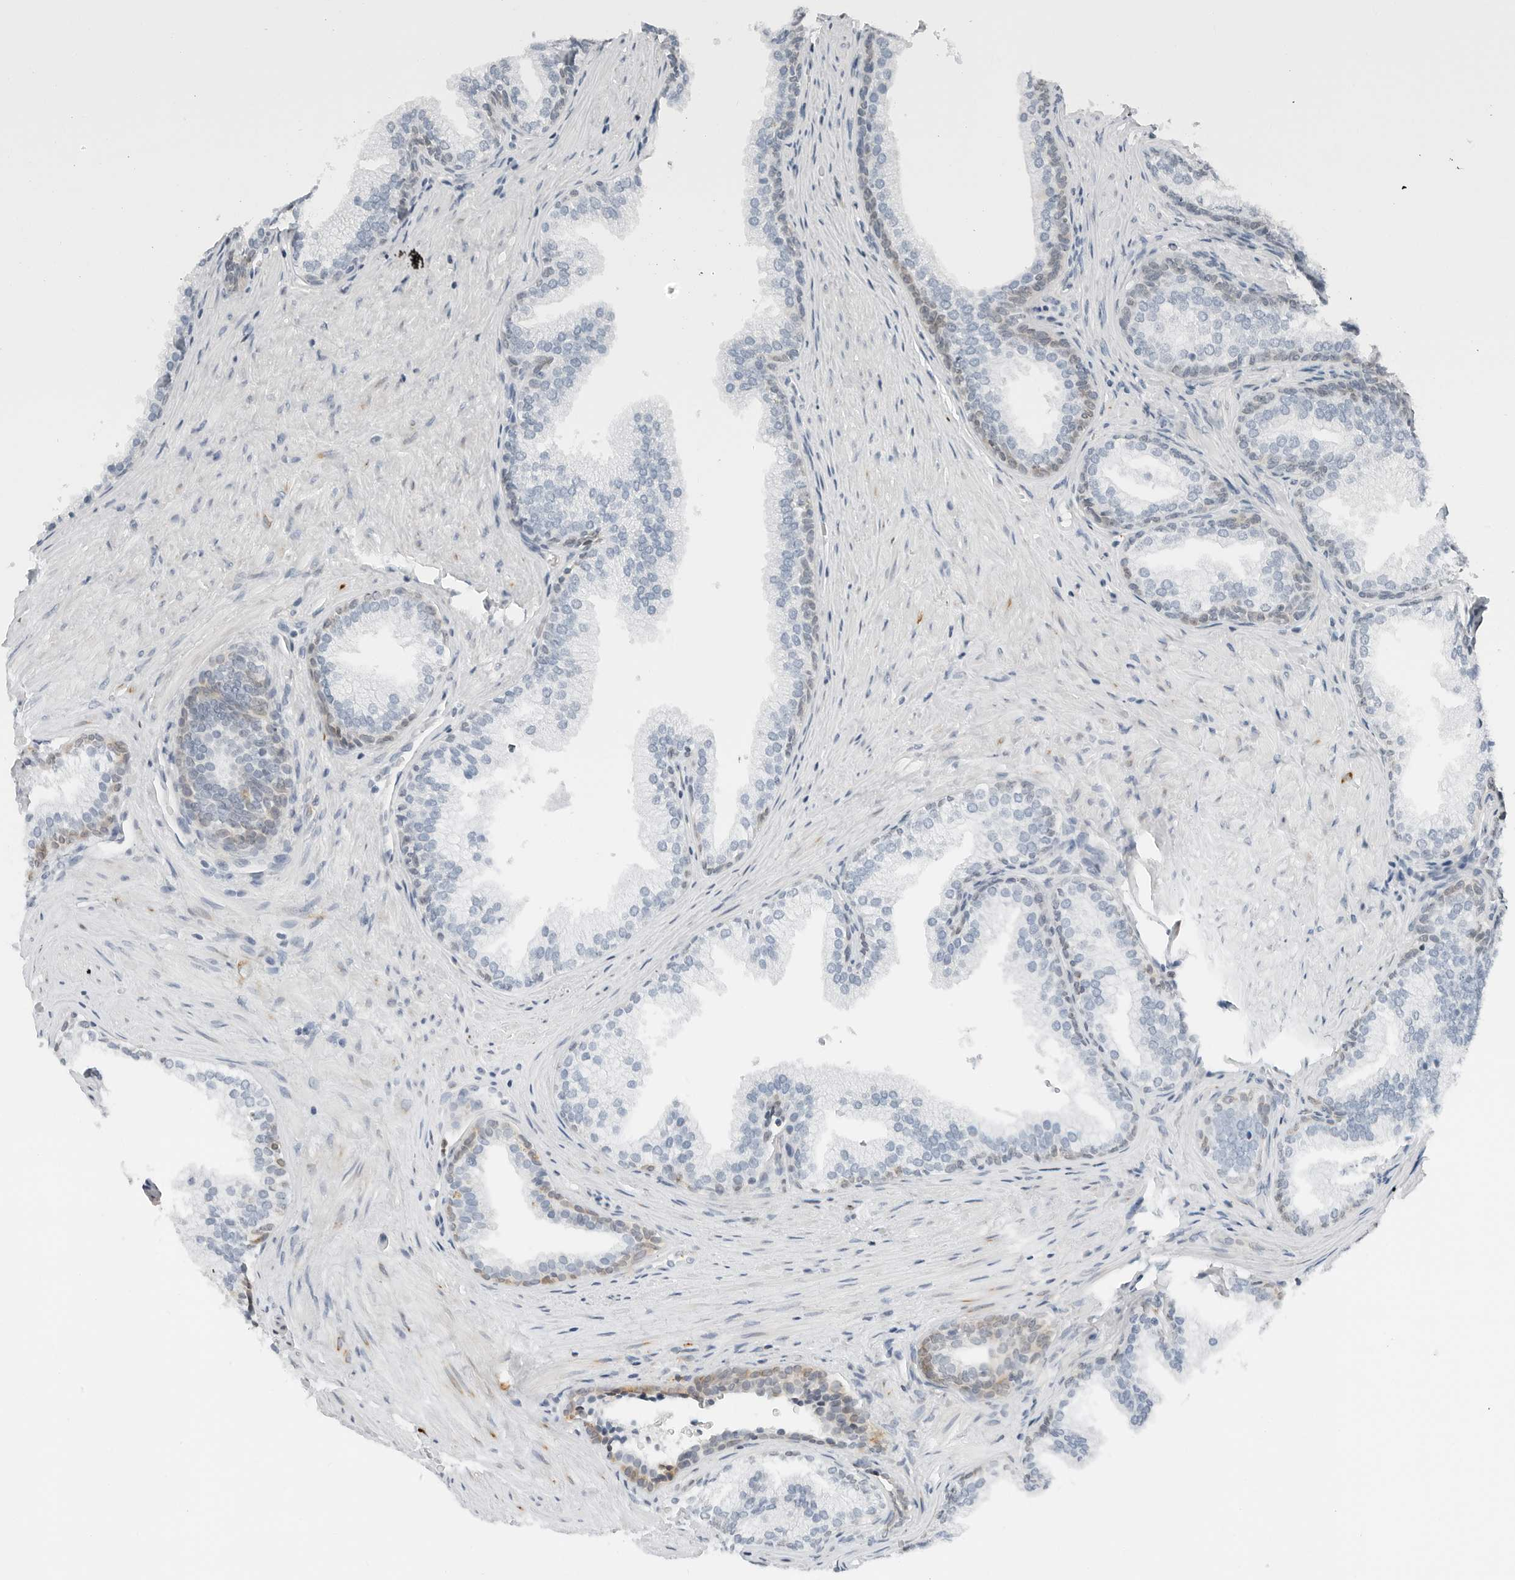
{"staining": {"intensity": "weak", "quantity": "<25%", "location": "cytoplasmic/membranous"}, "tissue": "prostate", "cell_type": "Glandular cells", "image_type": "normal", "snomed": [{"axis": "morphology", "description": "Normal tissue, NOS"}, {"axis": "topography", "description": "Prostate"}], "caption": "This micrograph is of unremarkable prostate stained with IHC to label a protein in brown with the nuclei are counter-stained blue. There is no expression in glandular cells. (DAB immunohistochemistry (IHC), high magnification).", "gene": "P4HA2", "patient": {"sex": "male", "age": 76}}